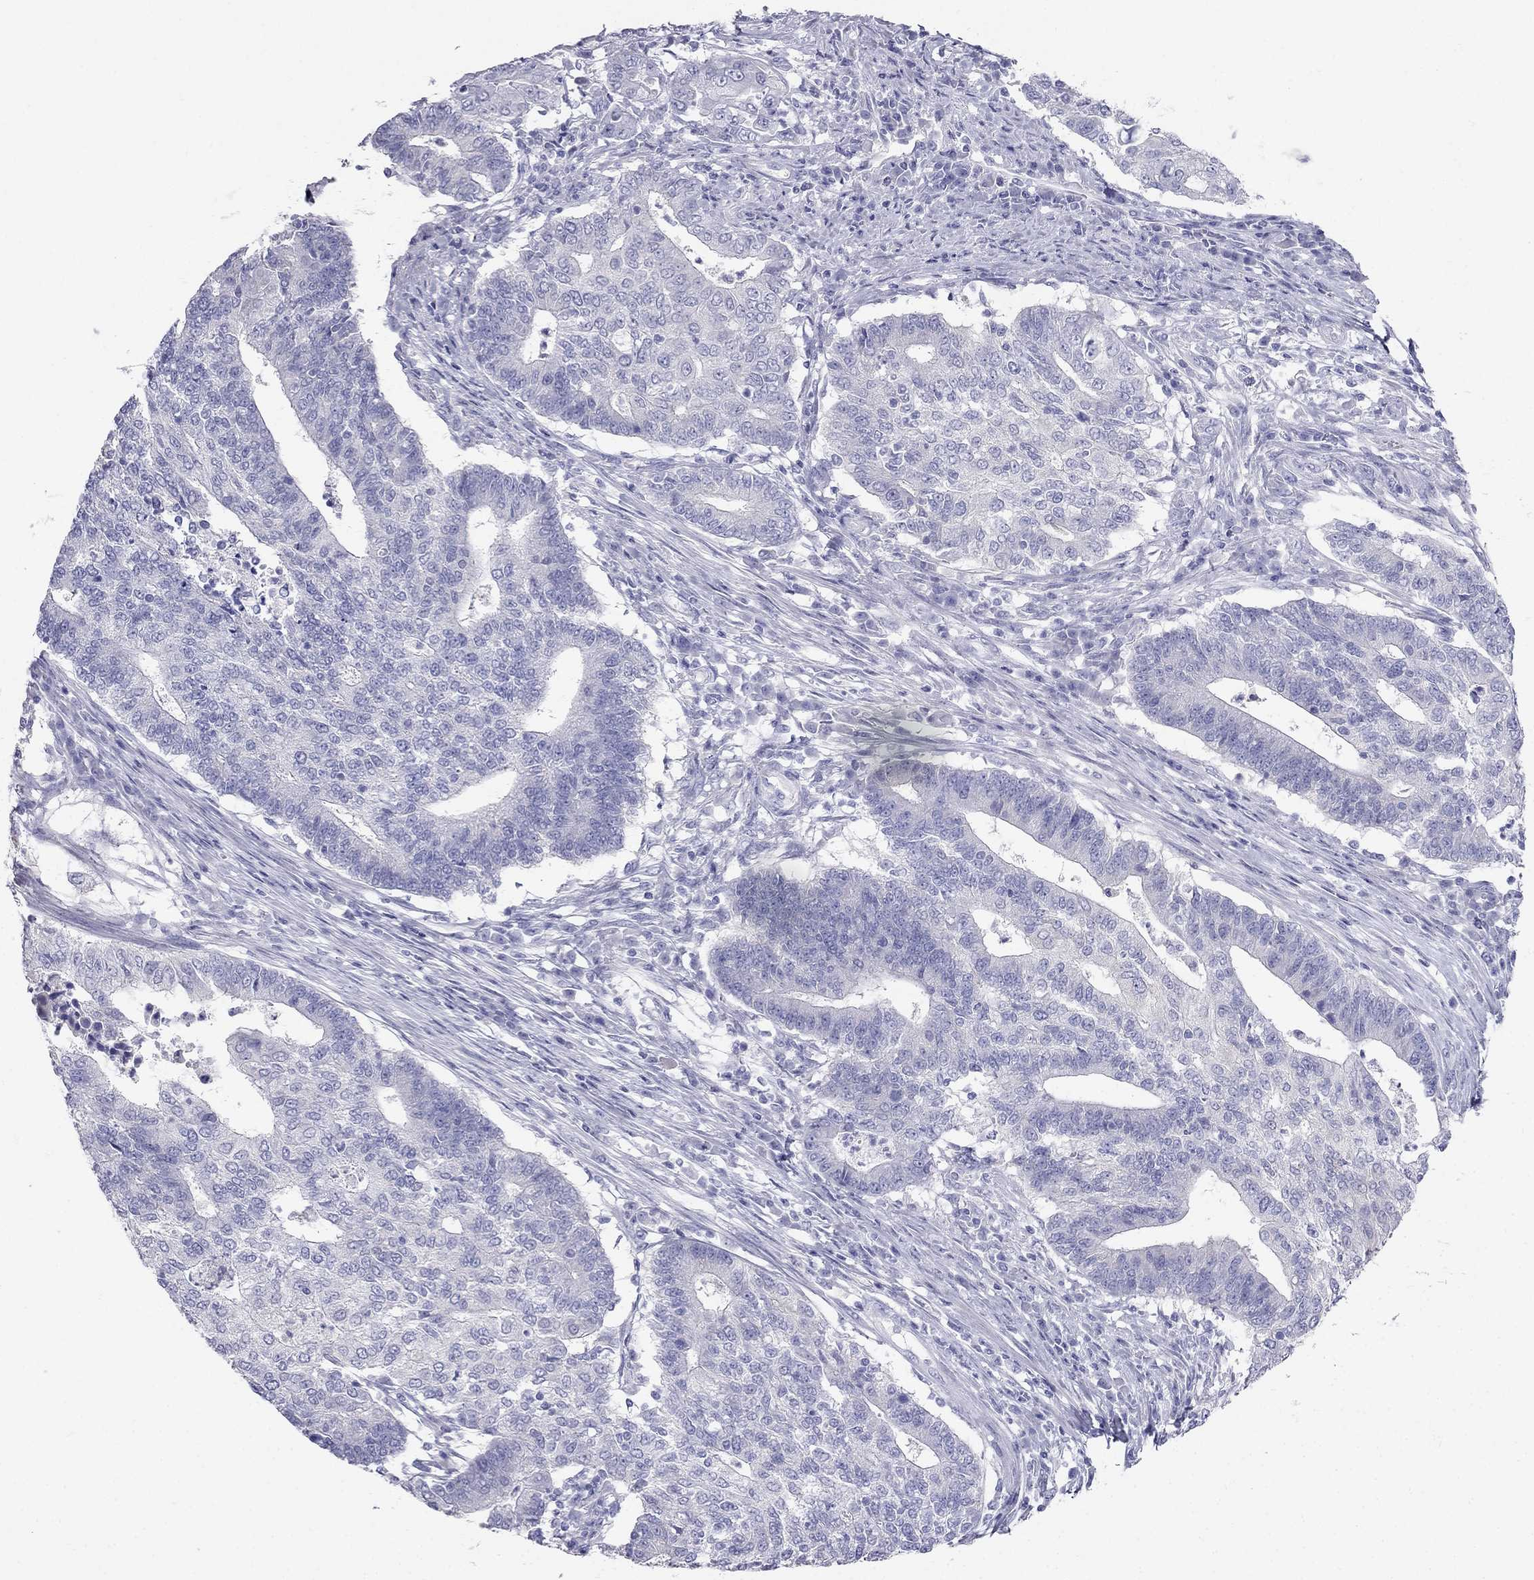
{"staining": {"intensity": "negative", "quantity": "none", "location": "none"}, "tissue": "endometrial cancer", "cell_type": "Tumor cells", "image_type": "cancer", "snomed": [{"axis": "morphology", "description": "Adenocarcinoma, NOS"}, {"axis": "topography", "description": "Uterus"}, {"axis": "topography", "description": "Endometrium"}], "caption": "An immunohistochemistry photomicrograph of endometrial cancer (adenocarcinoma) is shown. There is no staining in tumor cells of endometrial cancer (adenocarcinoma).", "gene": "RFLNA", "patient": {"sex": "female", "age": 54}}